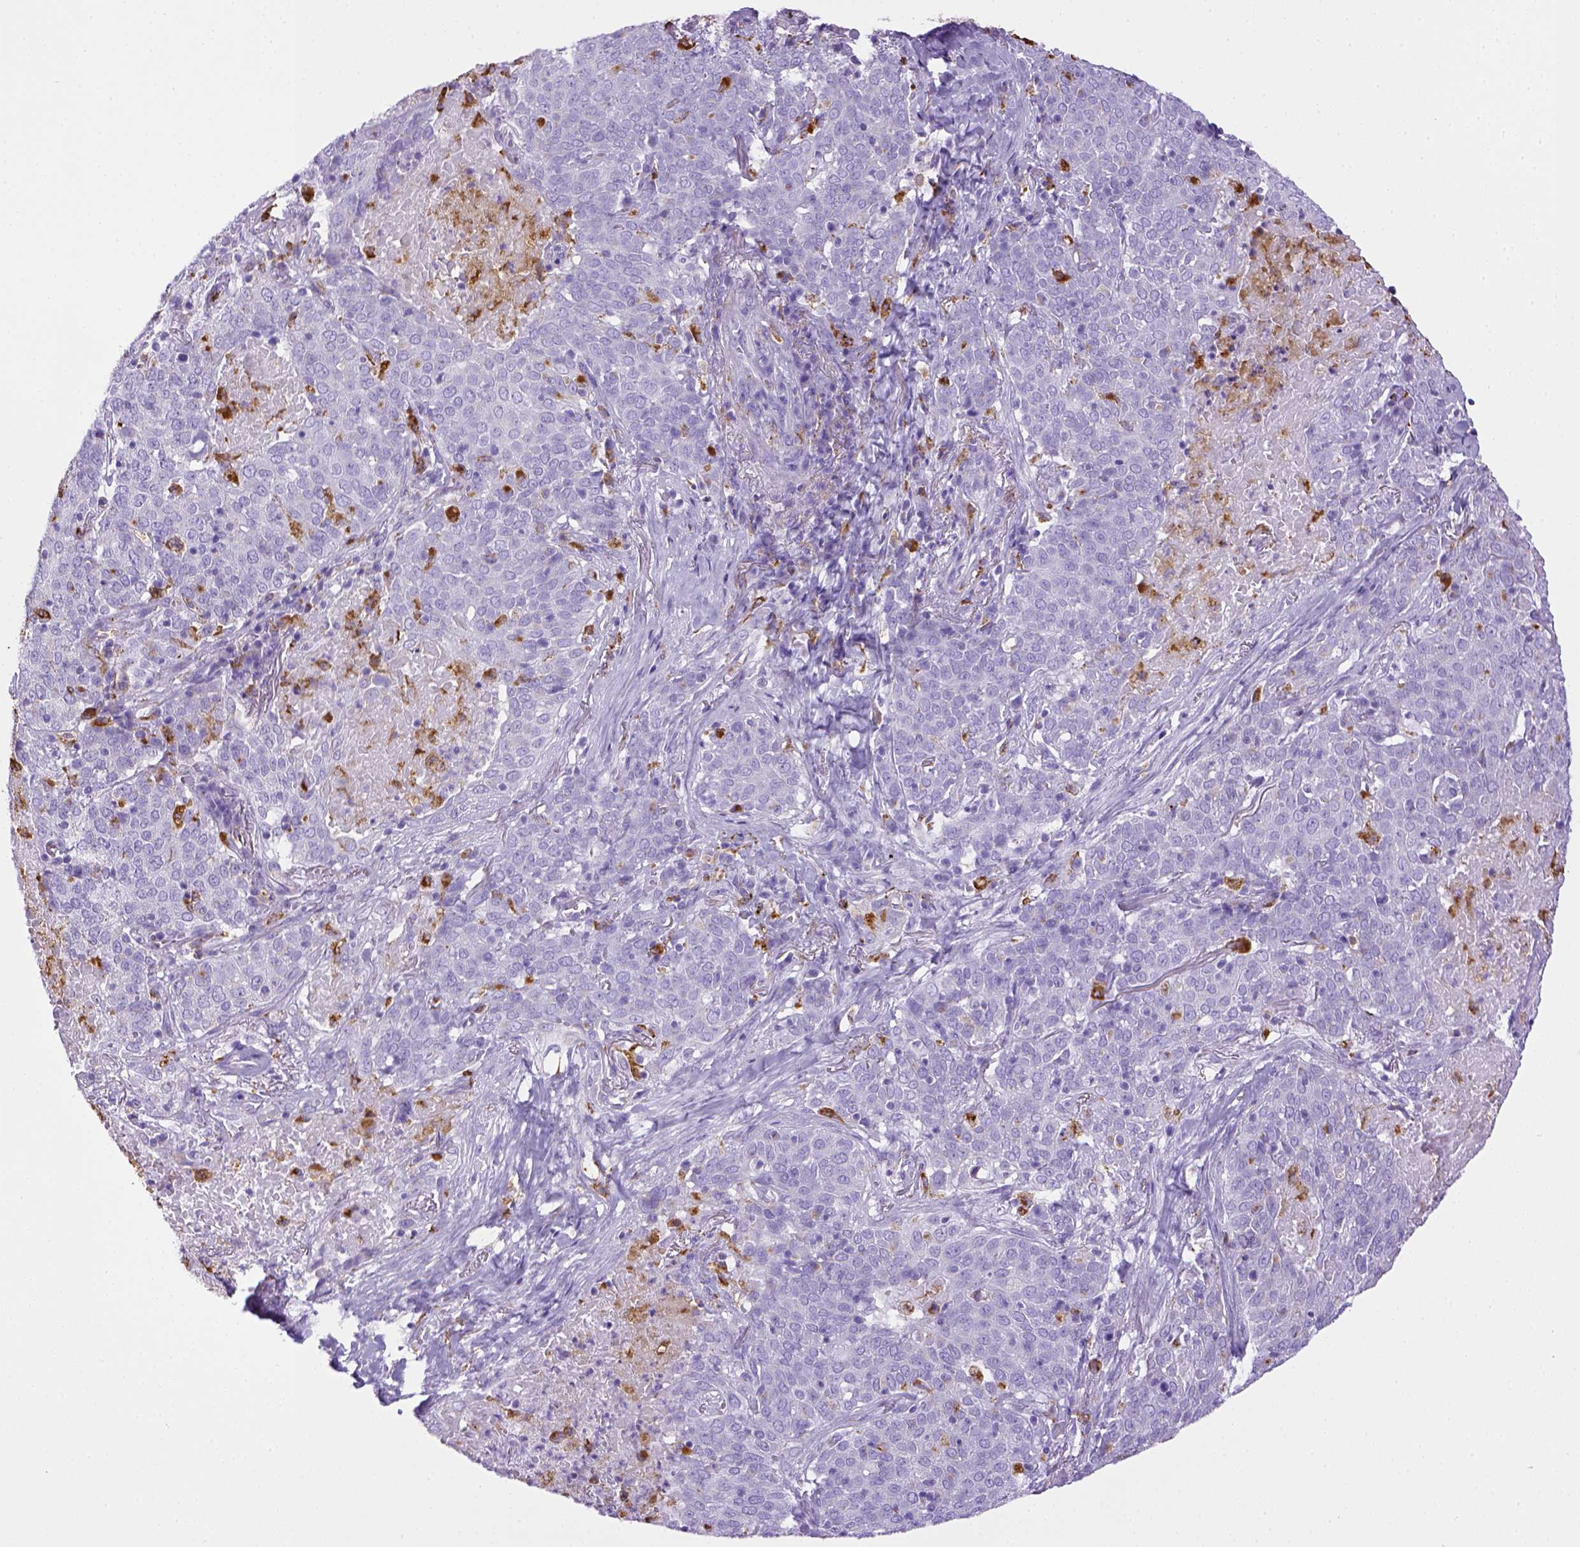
{"staining": {"intensity": "negative", "quantity": "none", "location": "none"}, "tissue": "lung cancer", "cell_type": "Tumor cells", "image_type": "cancer", "snomed": [{"axis": "morphology", "description": "Squamous cell carcinoma, NOS"}, {"axis": "topography", "description": "Lung"}], "caption": "Immunohistochemical staining of human lung cancer reveals no significant positivity in tumor cells. Nuclei are stained in blue.", "gene": "CD68", "patient": {"sex": "male", "age": 82}}